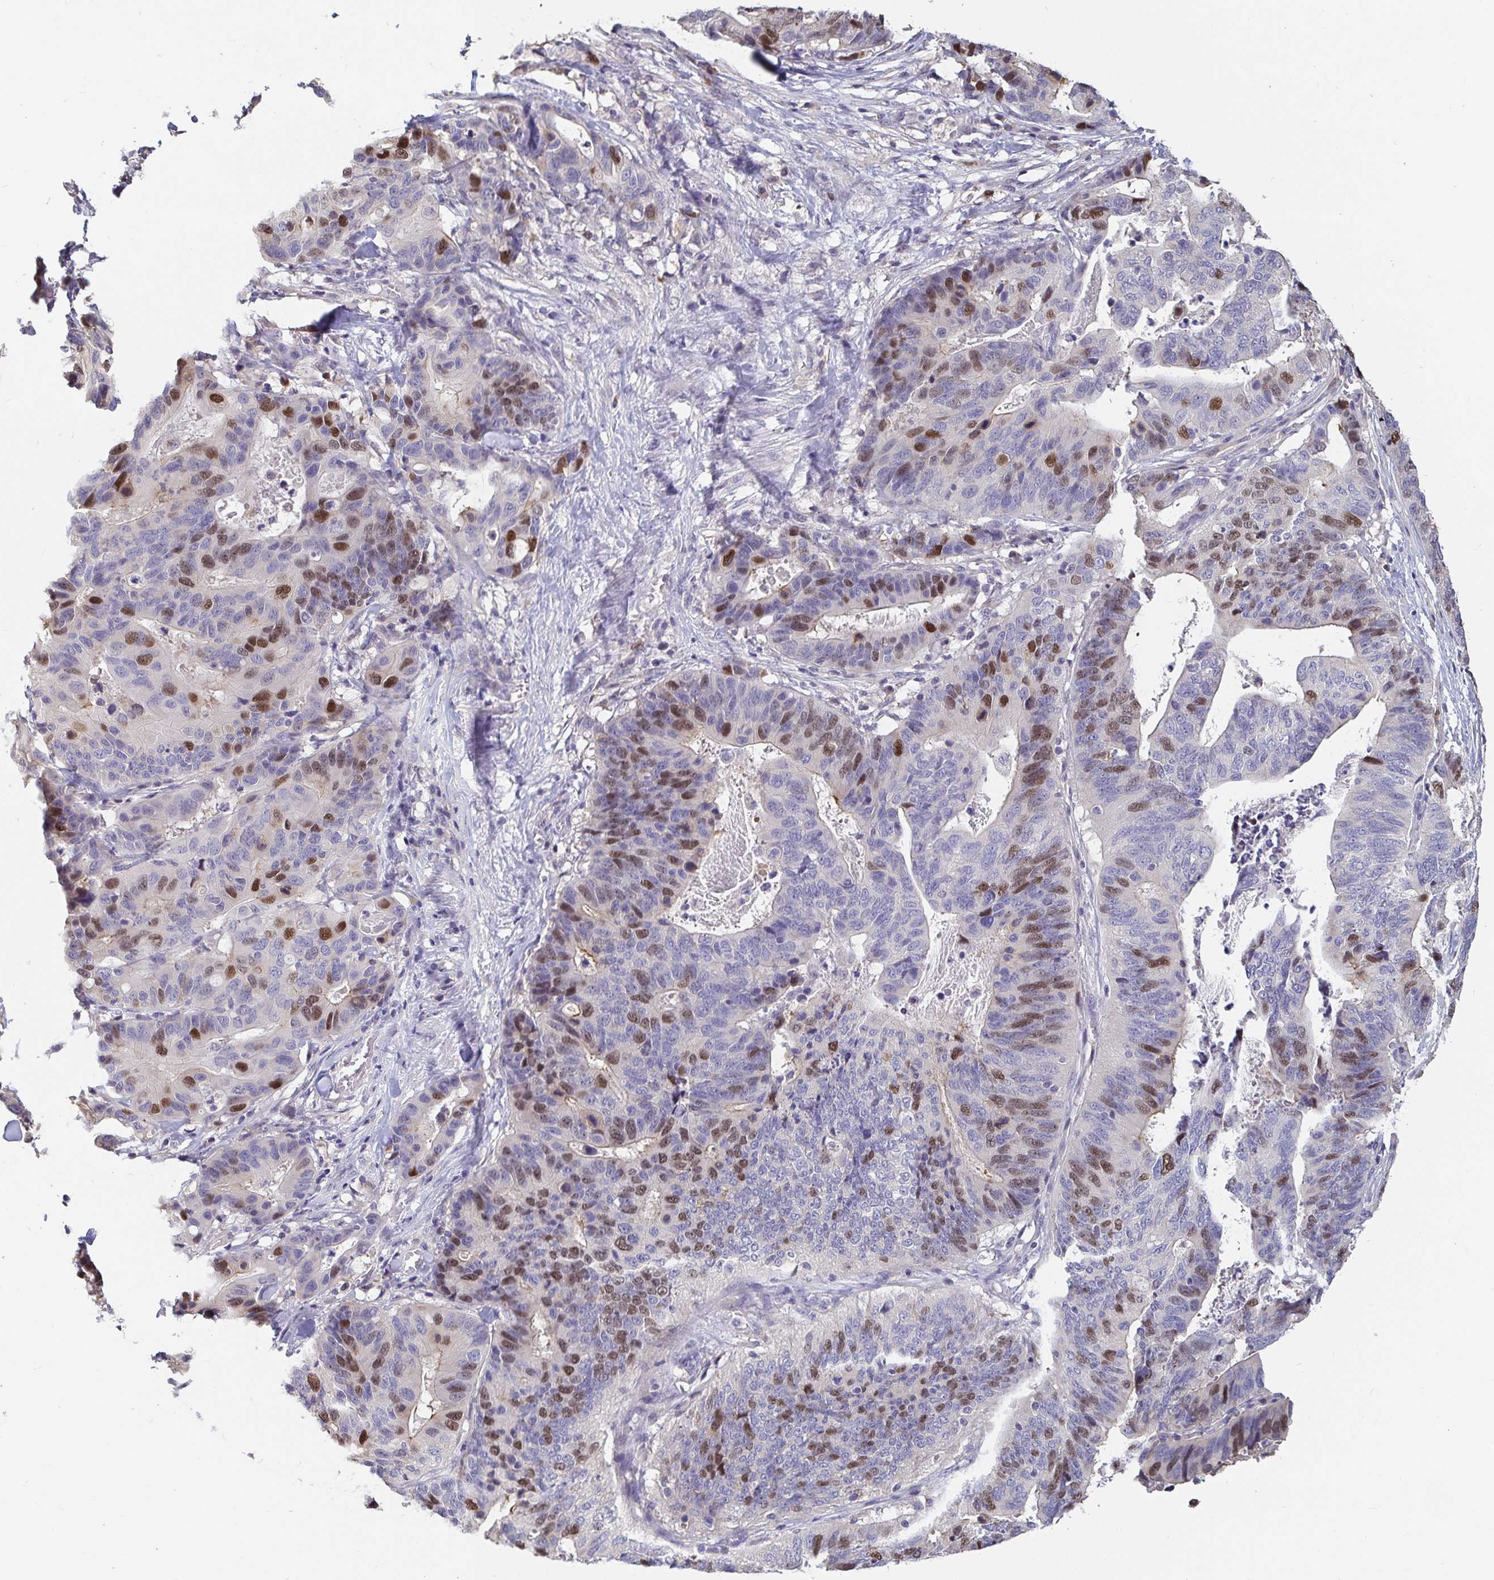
{"staining": {"intensity": "moderate", "quantity": "25%-75%", "location": "nuclear"}, "tissue": "stomach cancer", "cell_type": "Tumor cells", "image_type": "cancer", "snomed": [{"axis": "morphology", "description": "Adenocarcinoma, NOS"}, {"axis": "topography", "description": "Stomach, upper"}], "caption": "This is an image of immunohistochemistry (IHC) staining of stomach cancer (adenocarcinoma), which shows moderate staining in the nuclear of tumor cells.", "gene": "ANLN", "patient": {"sex": "female", "age": 67}}